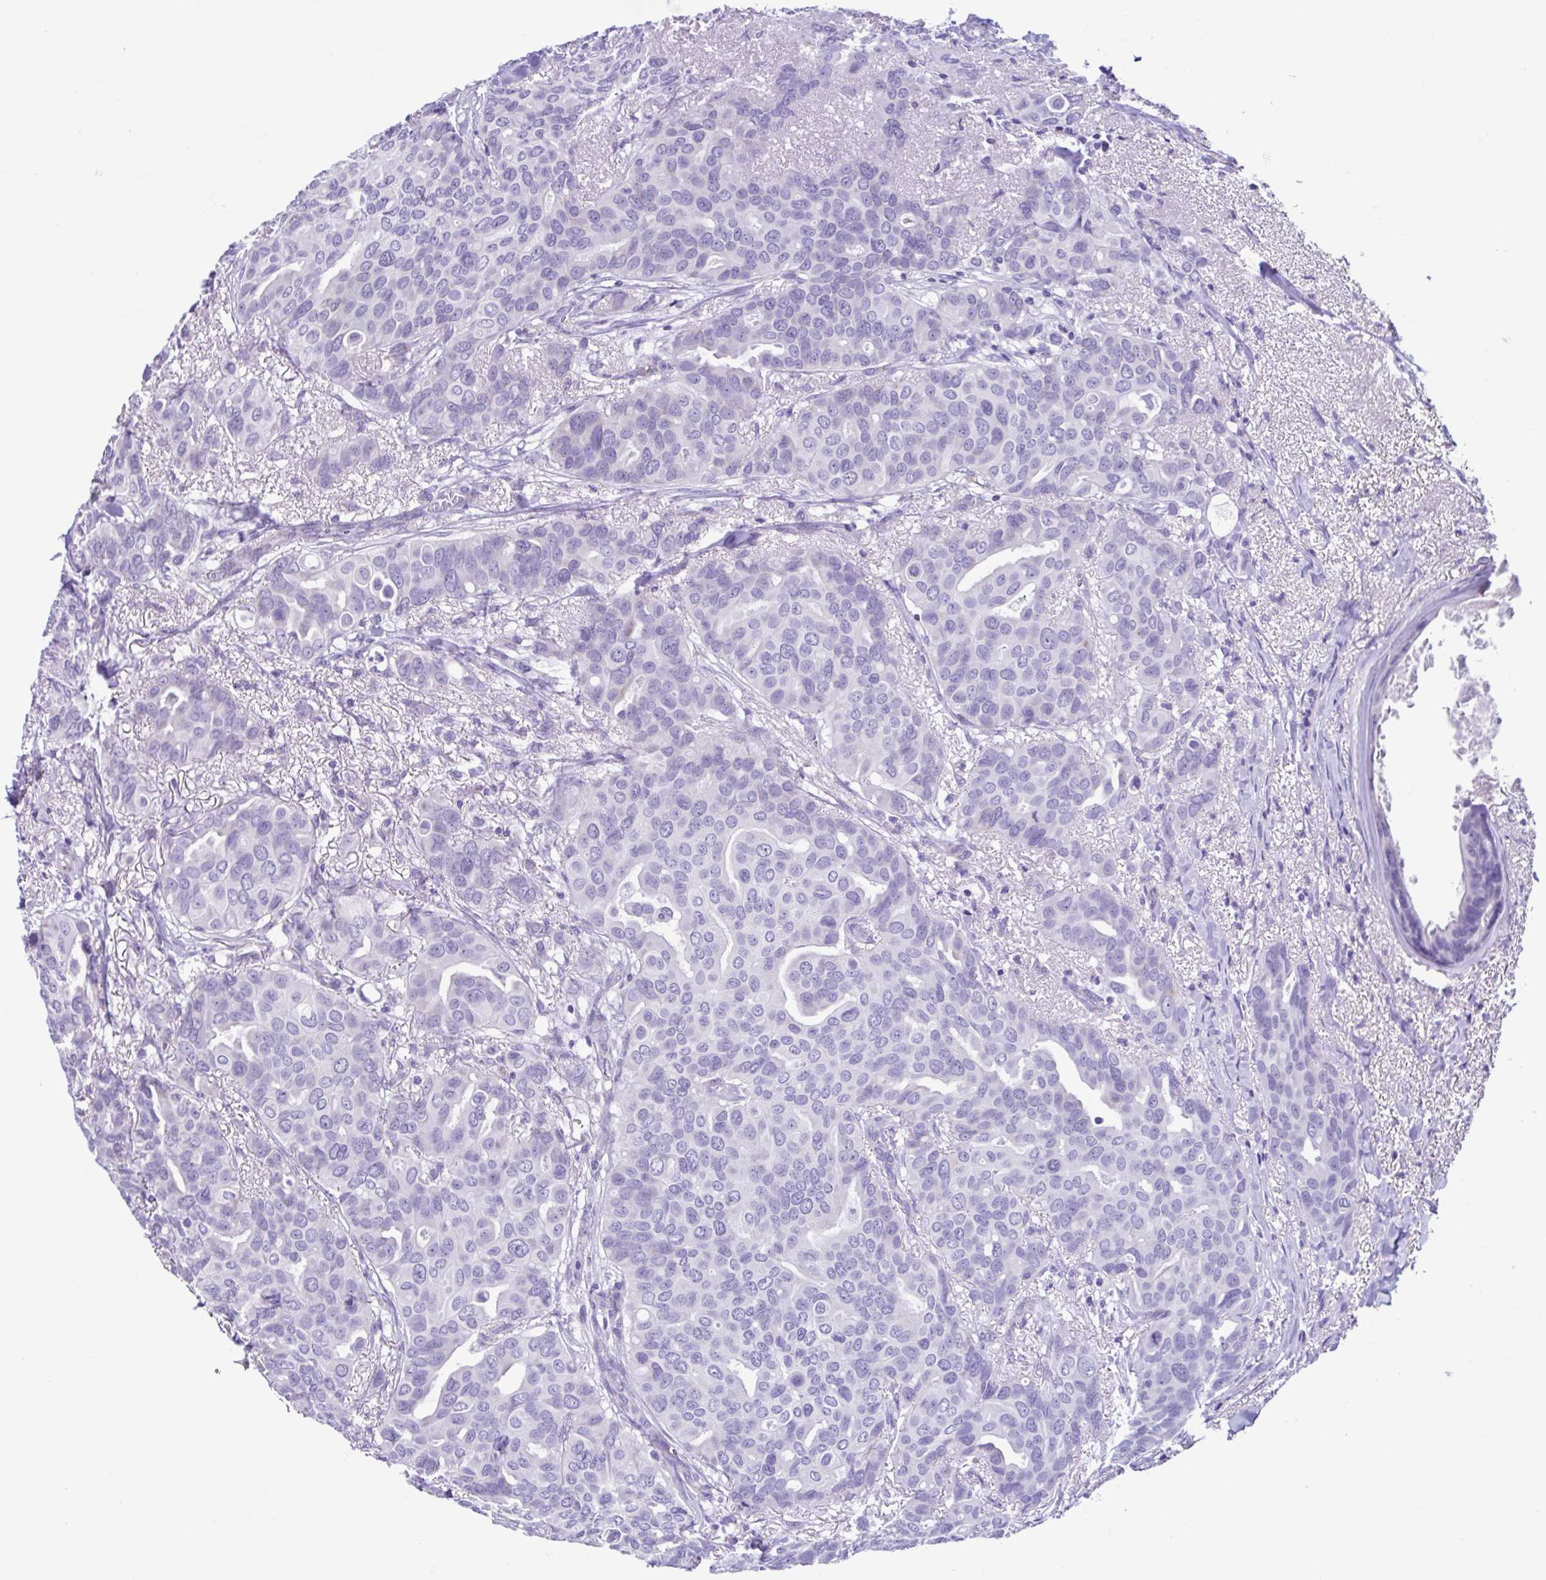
{"staining": {"intensity": "negative", "quantity": "none", "location": "none"}, "tissue": "breast cancer", "cell_type": "Tumor cells", "image_type": "cancer", "snomed": [{"axis": "morphology", "description": "Duct carcinoma"}, {"axis": "topography", "description": "Breast"}], "caption": "Image shows no significant protein staining in tumor cells of breast invasive ductal carcinoma.", "gene": "ACTRT3", "patient": {"sex": "female", "age": 54}}